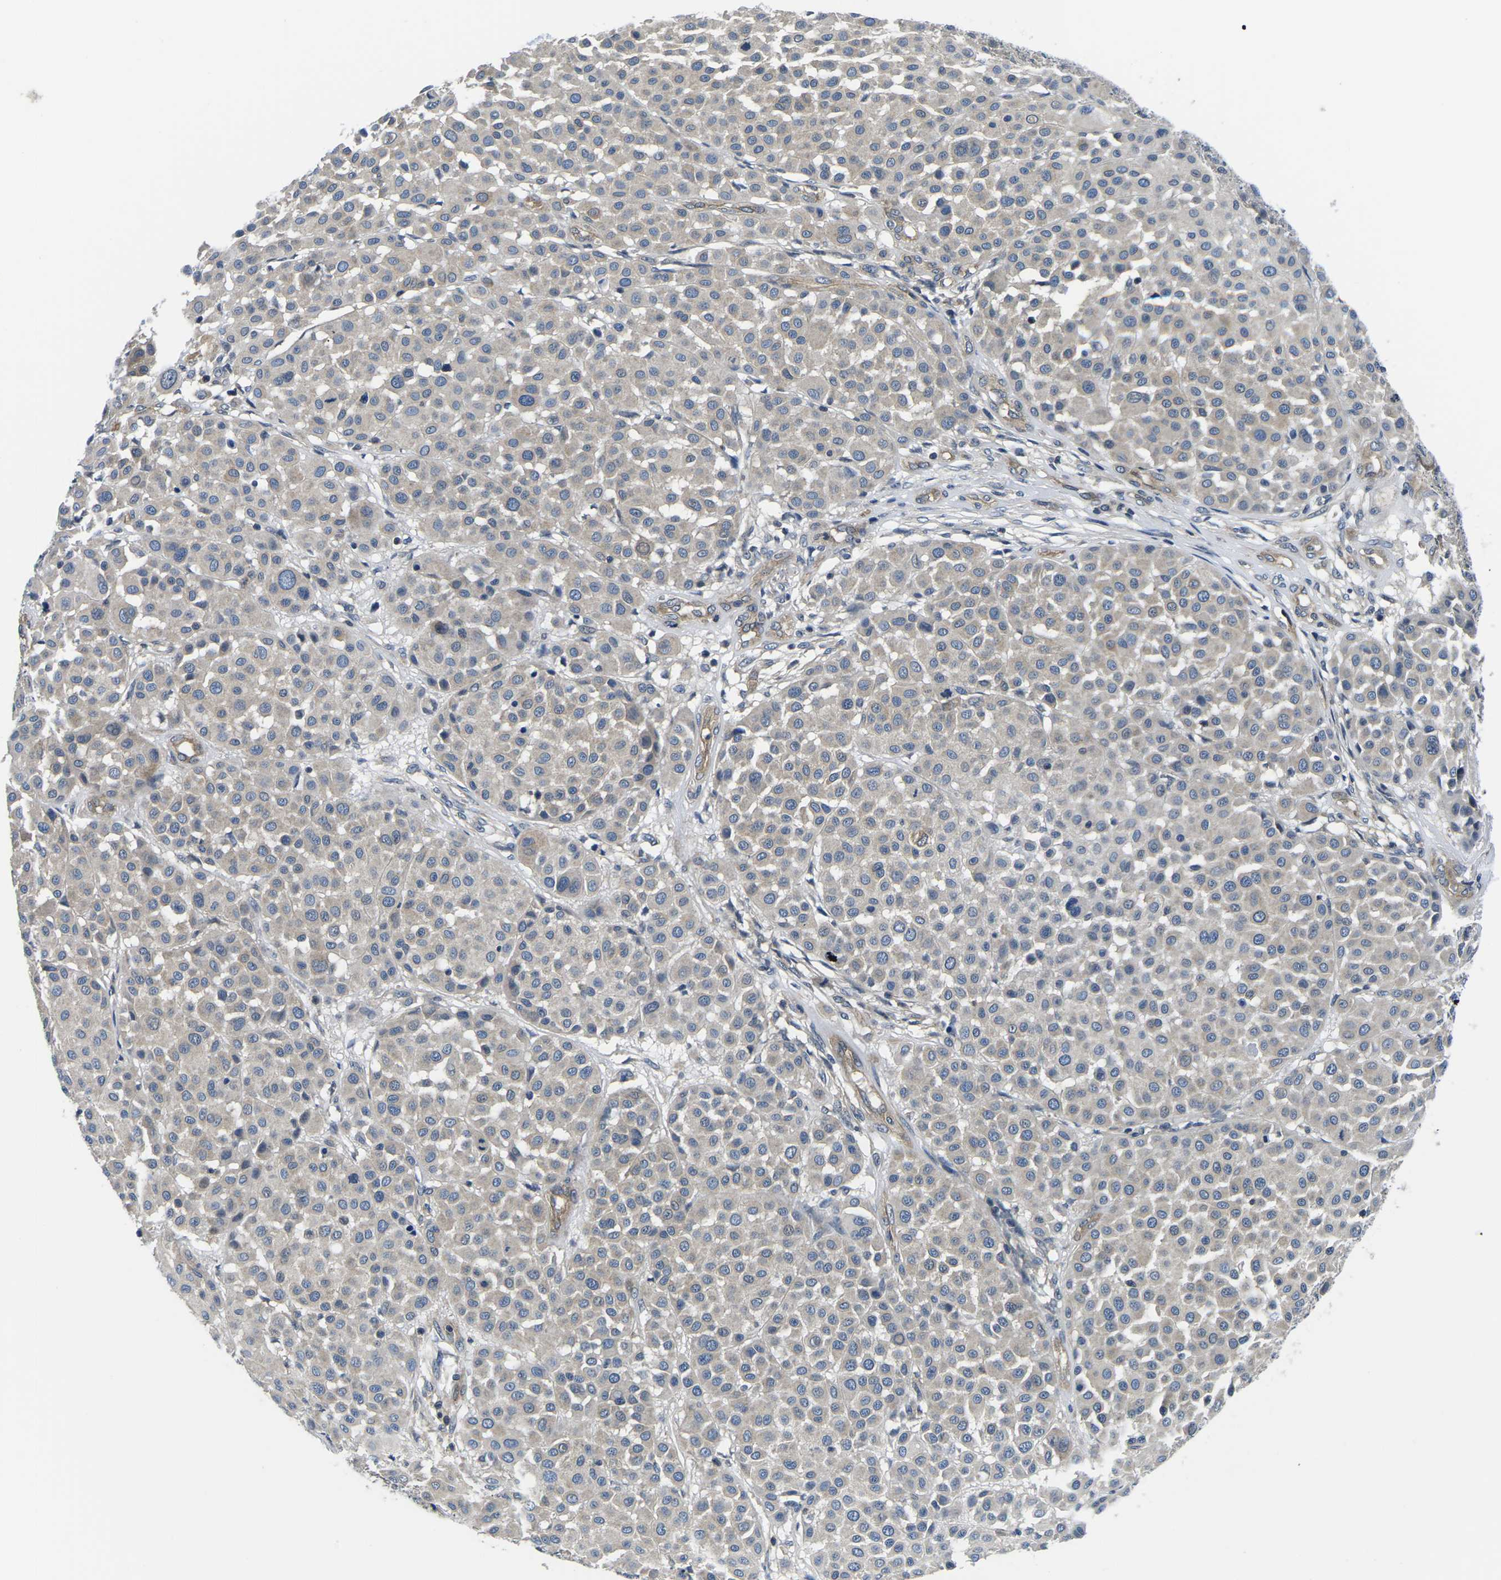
{"staining": {"intensity": "weak", "quantity": ">75%", "location": "cytoplasmic/membranous"}, "tissue": "melanoma", "cell_type": "Tumor cells", "image_type": "cancer", "snomed": [{"axis": "morphology", "description": "Malignant melanoma, Metastatic site"}, {"axis": "topography", "description": "Soft tissue"}], "caption": "Protein positivity by IHC shows weak cytoplasmic/membranous expression in approximately >75% of tumor cells in malignant melanoma (metastatic site).", "gene": "GSK3B", "patient": {"sex": "male", "age": 41}}